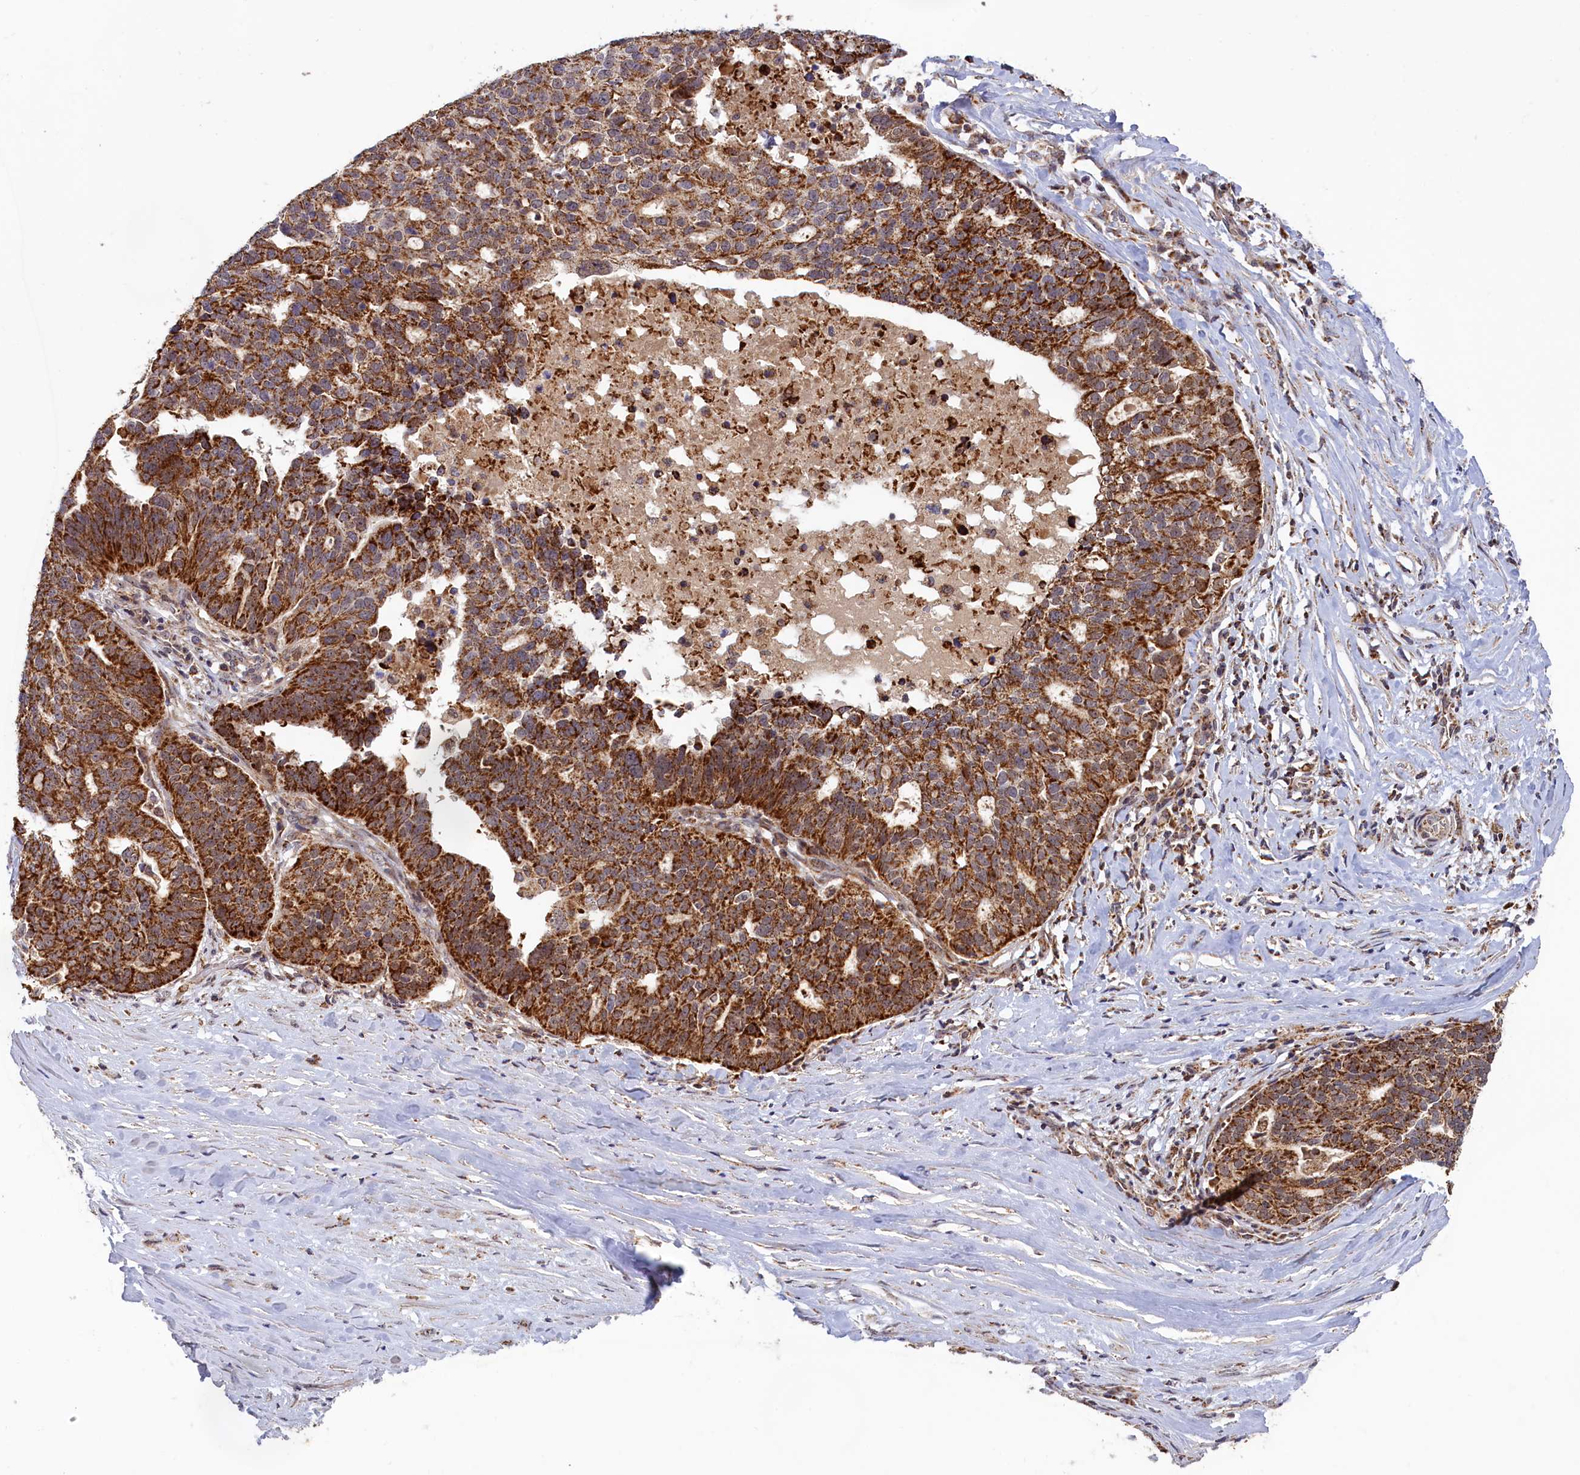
{"staining": {"intensity": "strong", "quantity": ">75%", "location": "cytoplasmic/membranous"}, "tissue": "ovarian cancer", "cell_type": "Tumor cells", "image_type": "cancer", "snomed": [{"axis": "morphology", "description": "Cystadenocarcinoma, serous, NOS"}, {"axis": "topography", "description": "Ovary"}], "caption": "DAB (3,3'-diaminobenzidine) immunohistochemical staining of human serous cystadenocarcinoma (ovarian) exhibits strong cytoplasmic/membranous protein positivity in about >75% of tumor cells.", "gene": "DUS3L", "patient": {"sex": "female", "age": 59}}